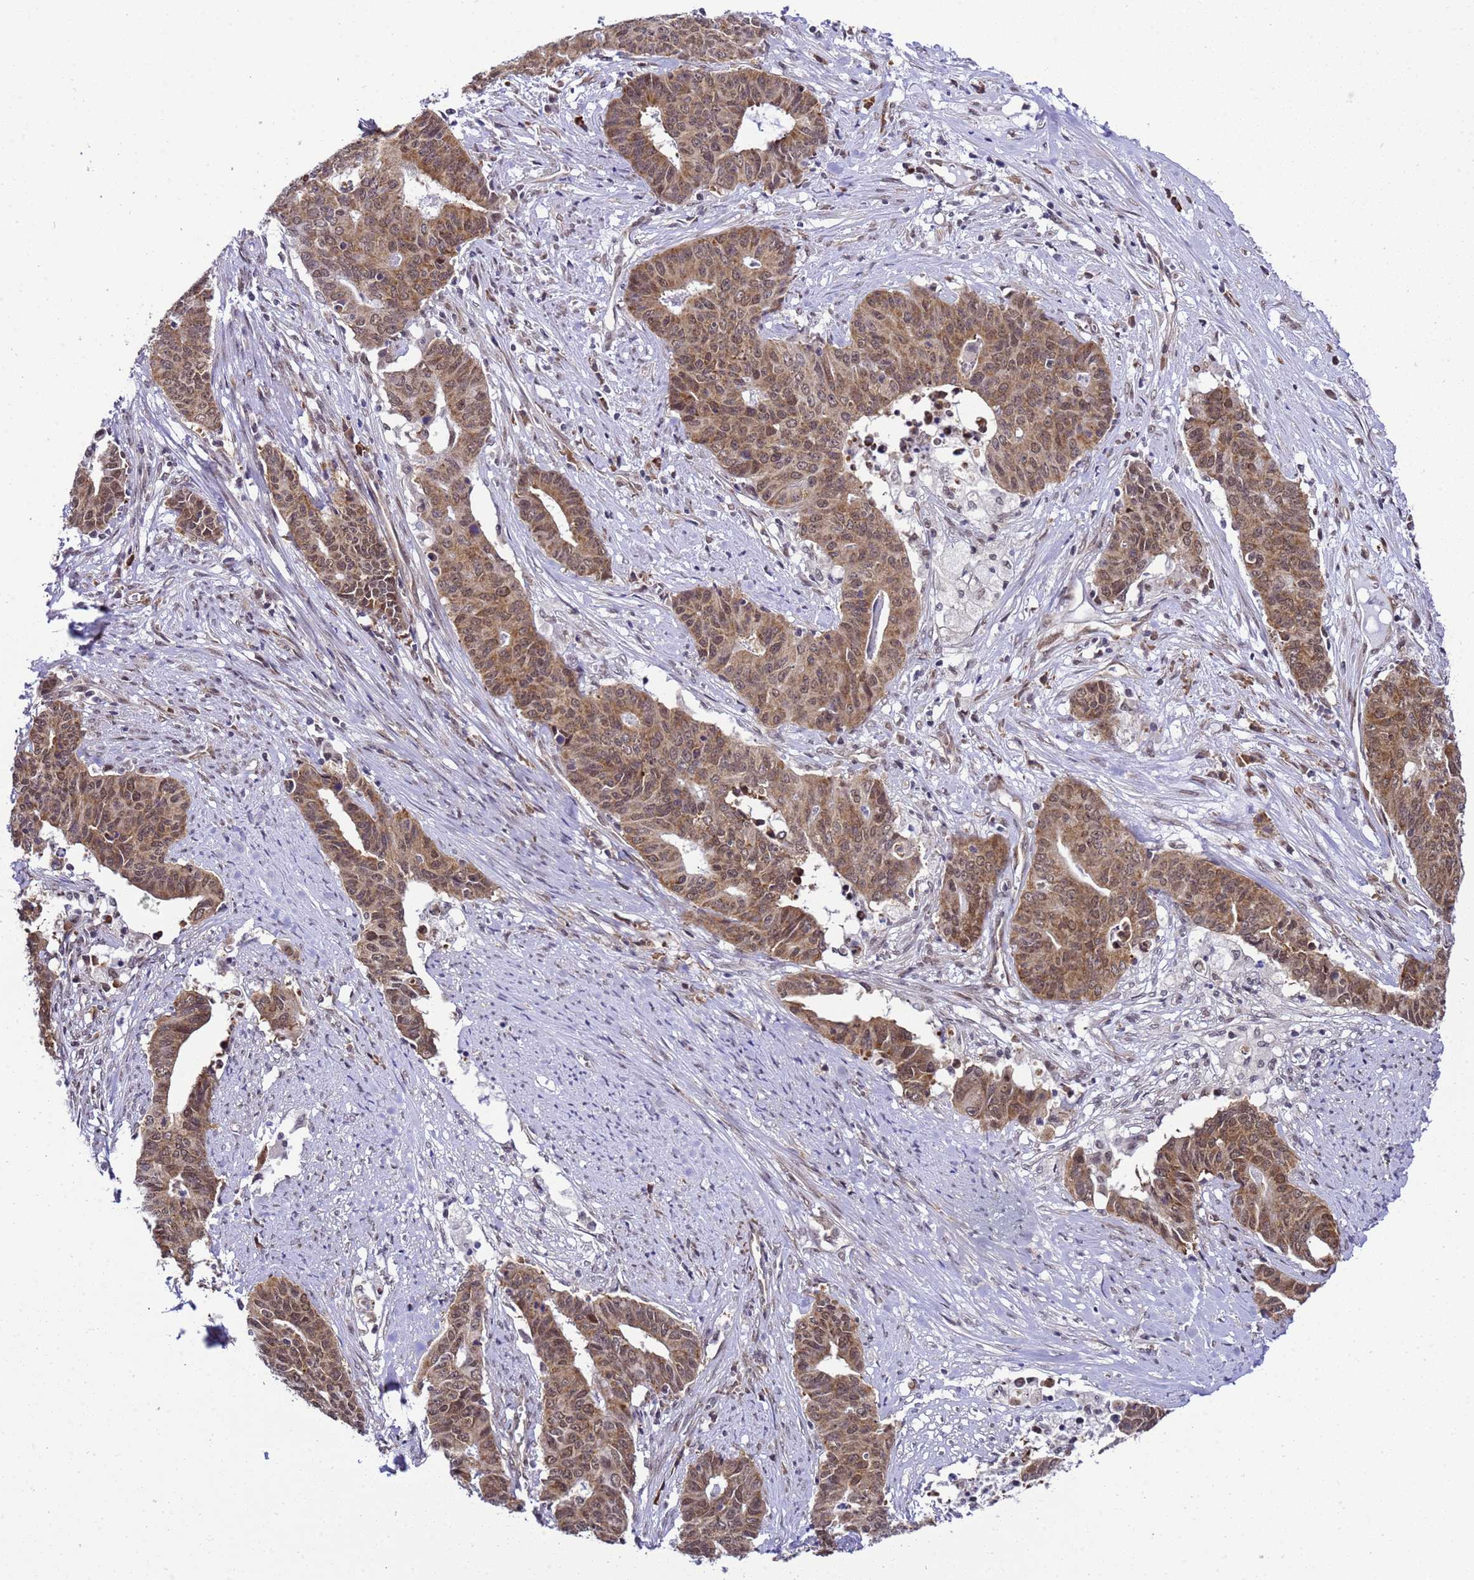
{"staining": {"intensity": "moderate", "quantity": ">75%", "location": "cytoplasmic/membranous,nuclear"}, "tissue": "endometrial cancer", "cell_type": "Tumor cells", "image_type": "cancer", "snomed": [{"axis": "morphology", "description": "Adenocarcinoma, NOS"}, {"axis": "topography", "description": "Endometrium"}], "caption": "Tumor cells display medium levels of moderate cytoplasmic/membranous and nuclear positivity in about >75% of cells in endometrial adenocarcinoma.", "gene": "SMN1", "patient": {"sex": "female", "age": 59}}